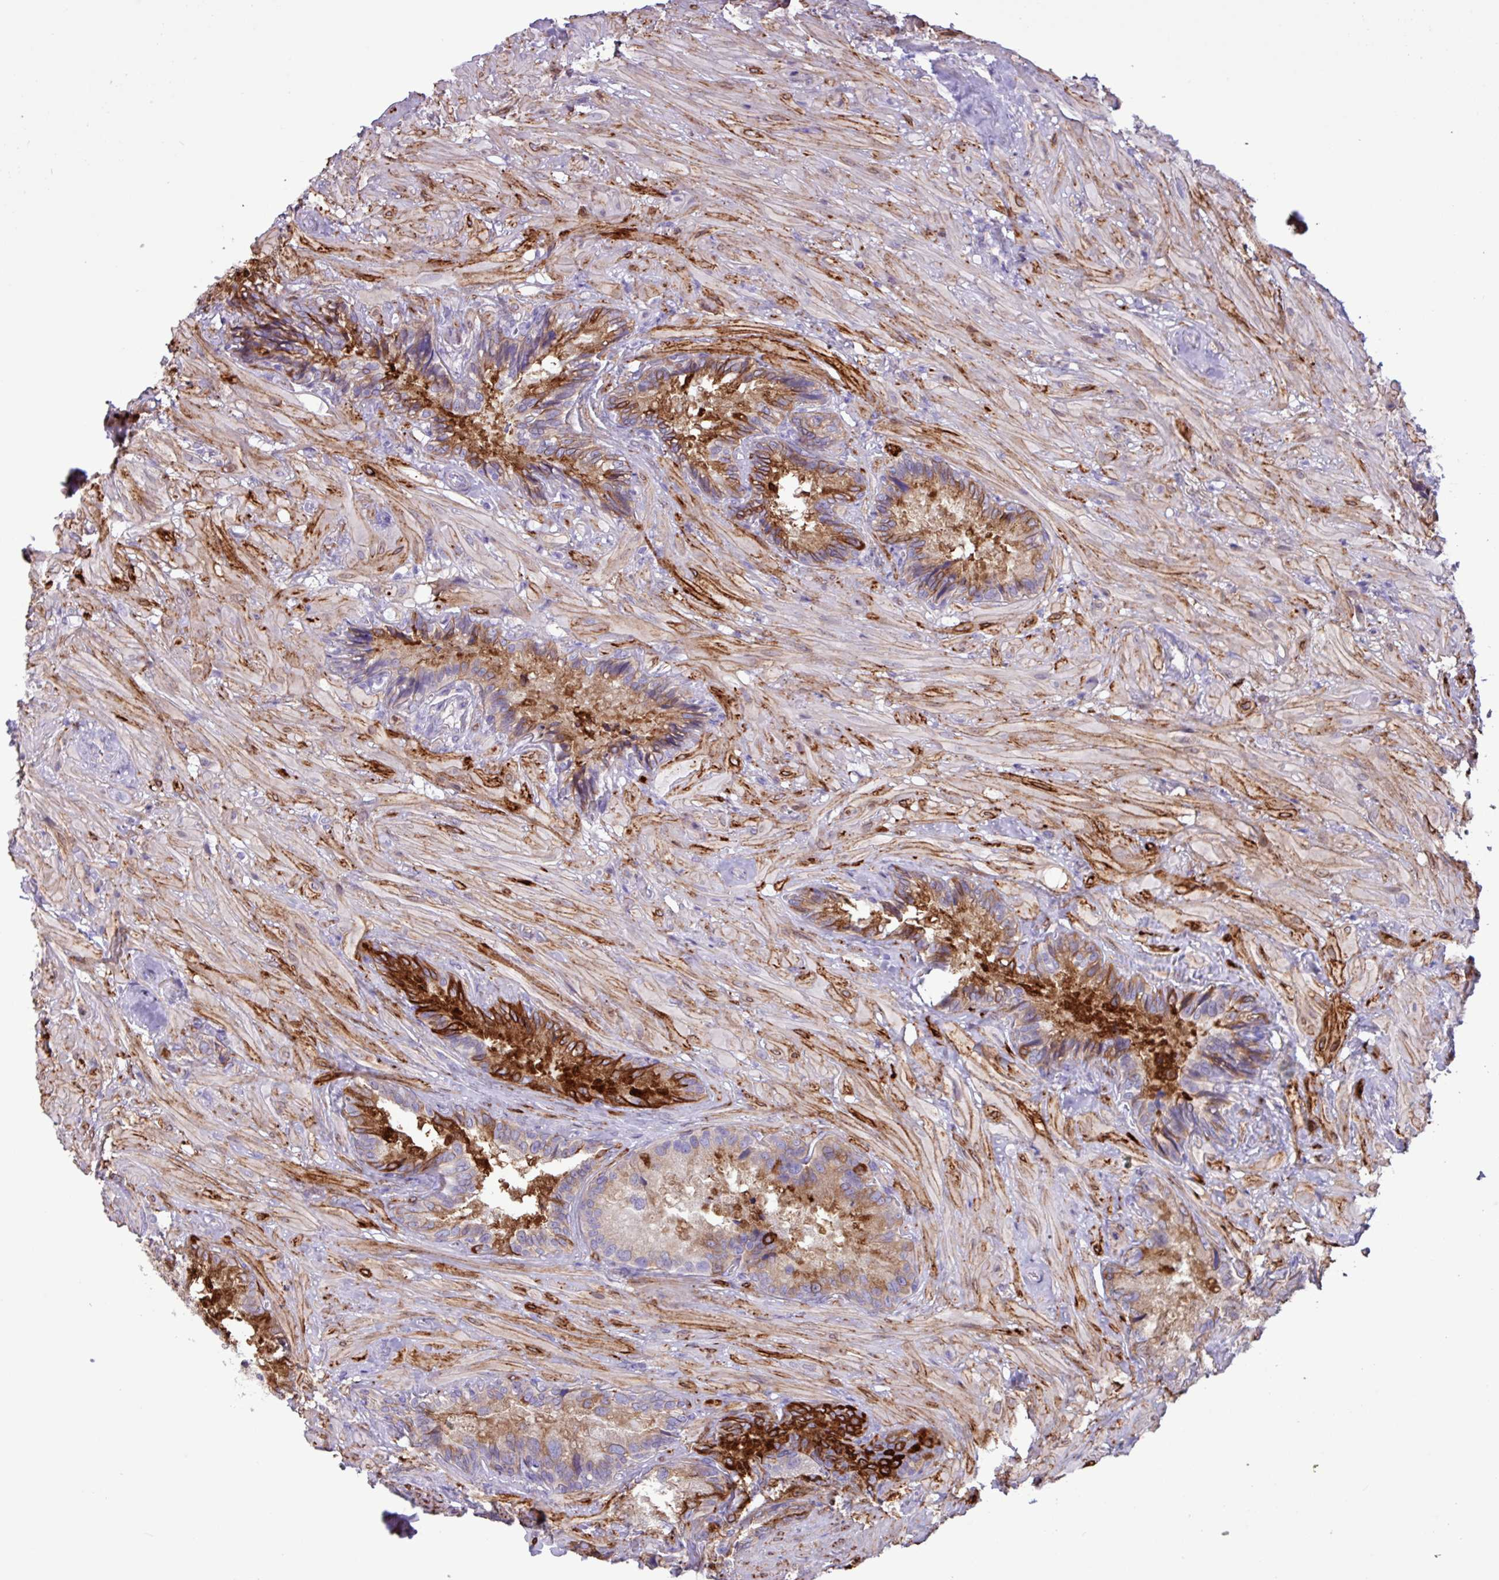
{"staining": {"intensity": "strong", "quantity": "25%-75%", "location": "cytoplasmic/membranous"}, "tissue": "seminal vesicle", "cell_type": "Glandular cells", "image_type": "normal", "snomed": [{"axis": "morphology", "description": "Normal tissue, NOS"}, {"axis": "topography", "description": "Seminal veicle"}], "caption": "Protein analysis of benign seminal vesicle exhibits strong cytoplasmic/membranous staining in approximately 25%-75% of glandular cells.", "gene": "SLC38A1", "patient": {"sex": "male", "age": 62}}